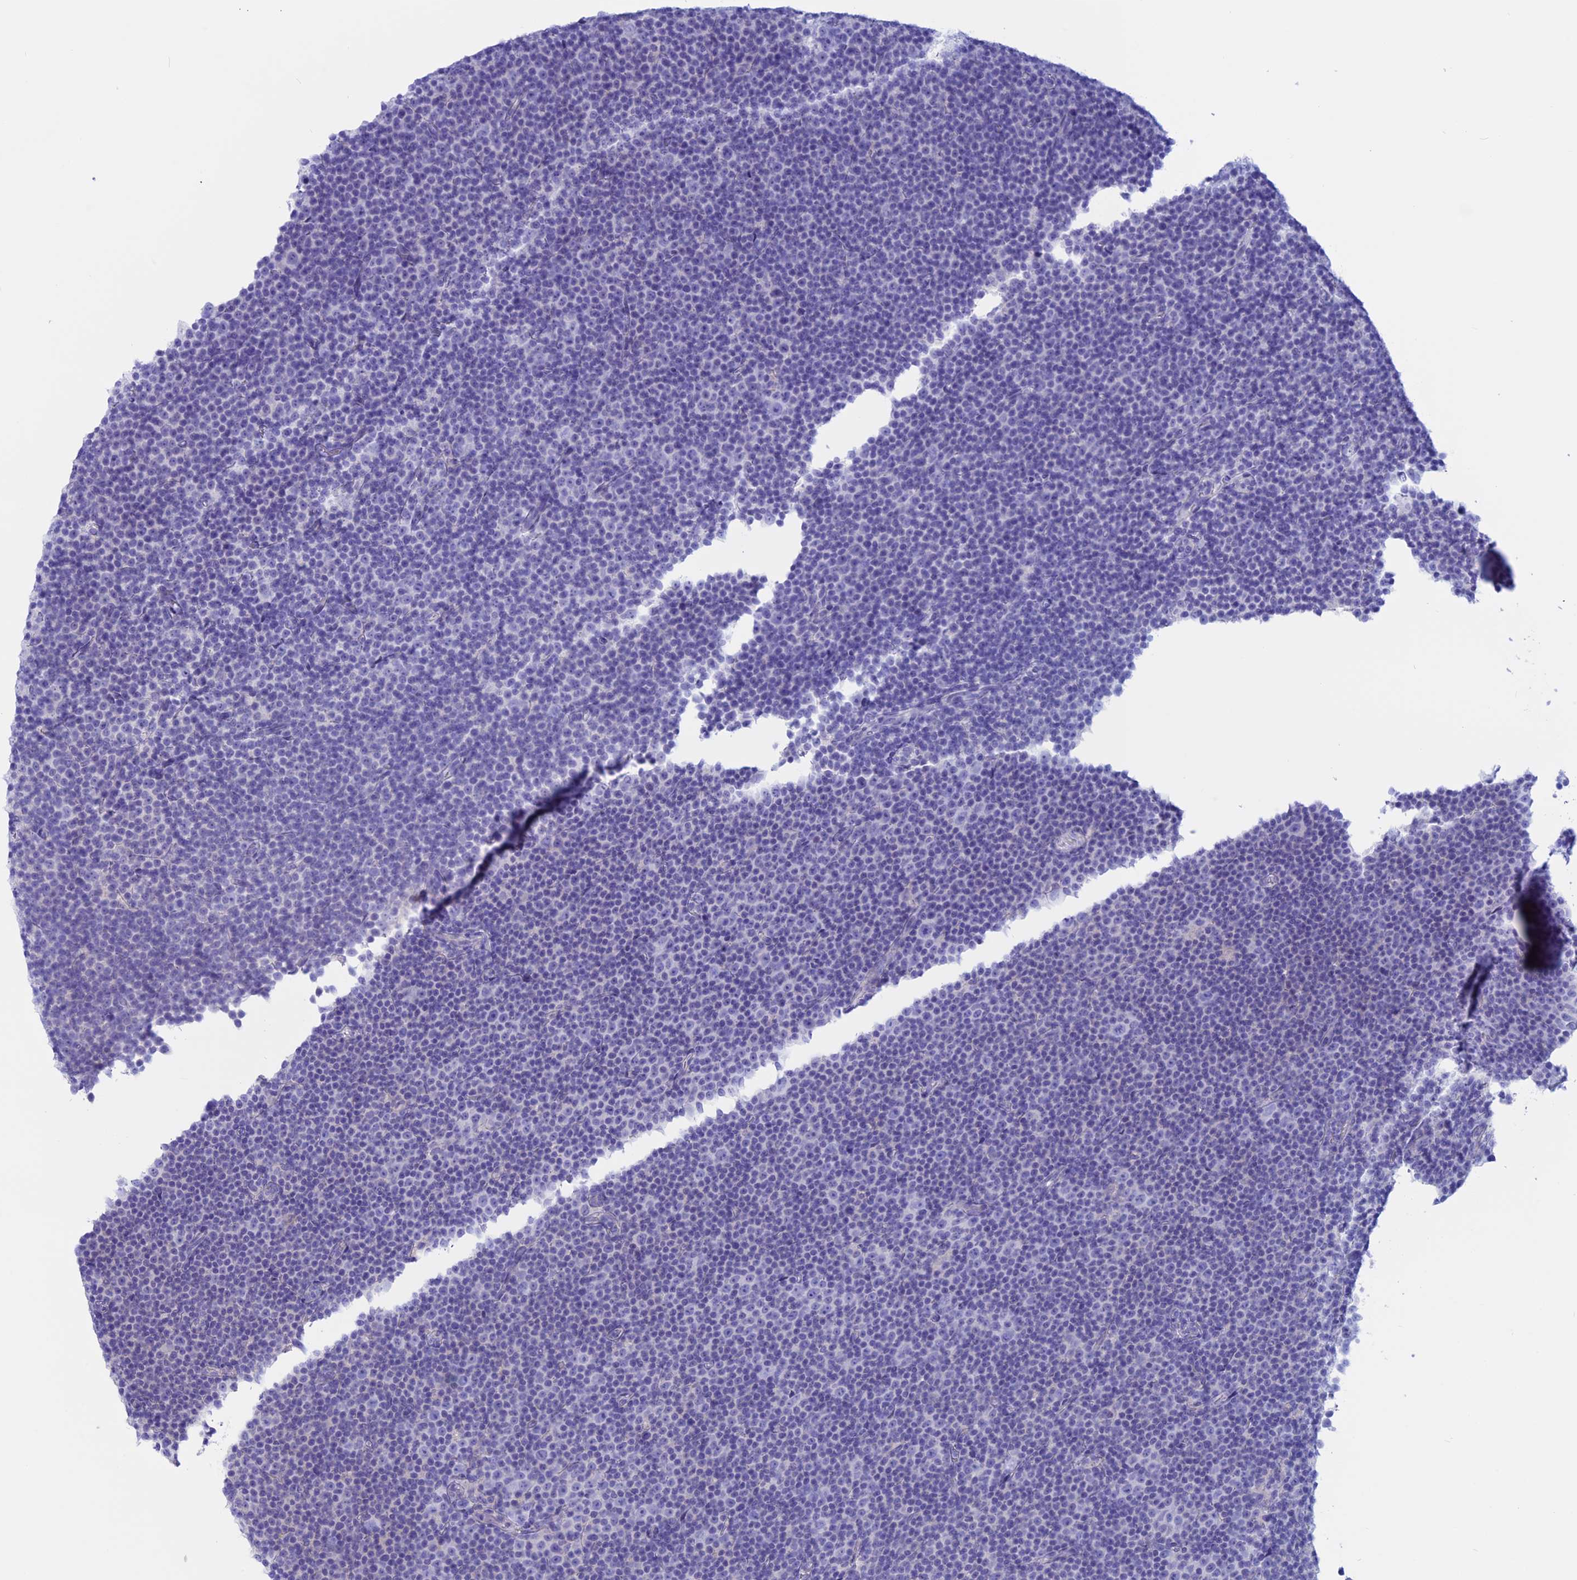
{"staining": {"intensity": "negative", "quantity": "none", "location": "none"}, "tissue": "lymphoma", "cell_type": "Tumor cells", "image_type": "cancer", "snomed": [{"axis": "morphology", "description": "Malignant lymphoma, non-Hodgkin's type, Low grade"}, {"axis": "topography", "description": "Lymph node"}], "caption": "A photomicrograph of human low-grade malignant lymphoma, non-Hodgkin's type is negative for staining in tumor cells.", "gene": "RP1", "patient": {"sex": "female", "age": 67}}